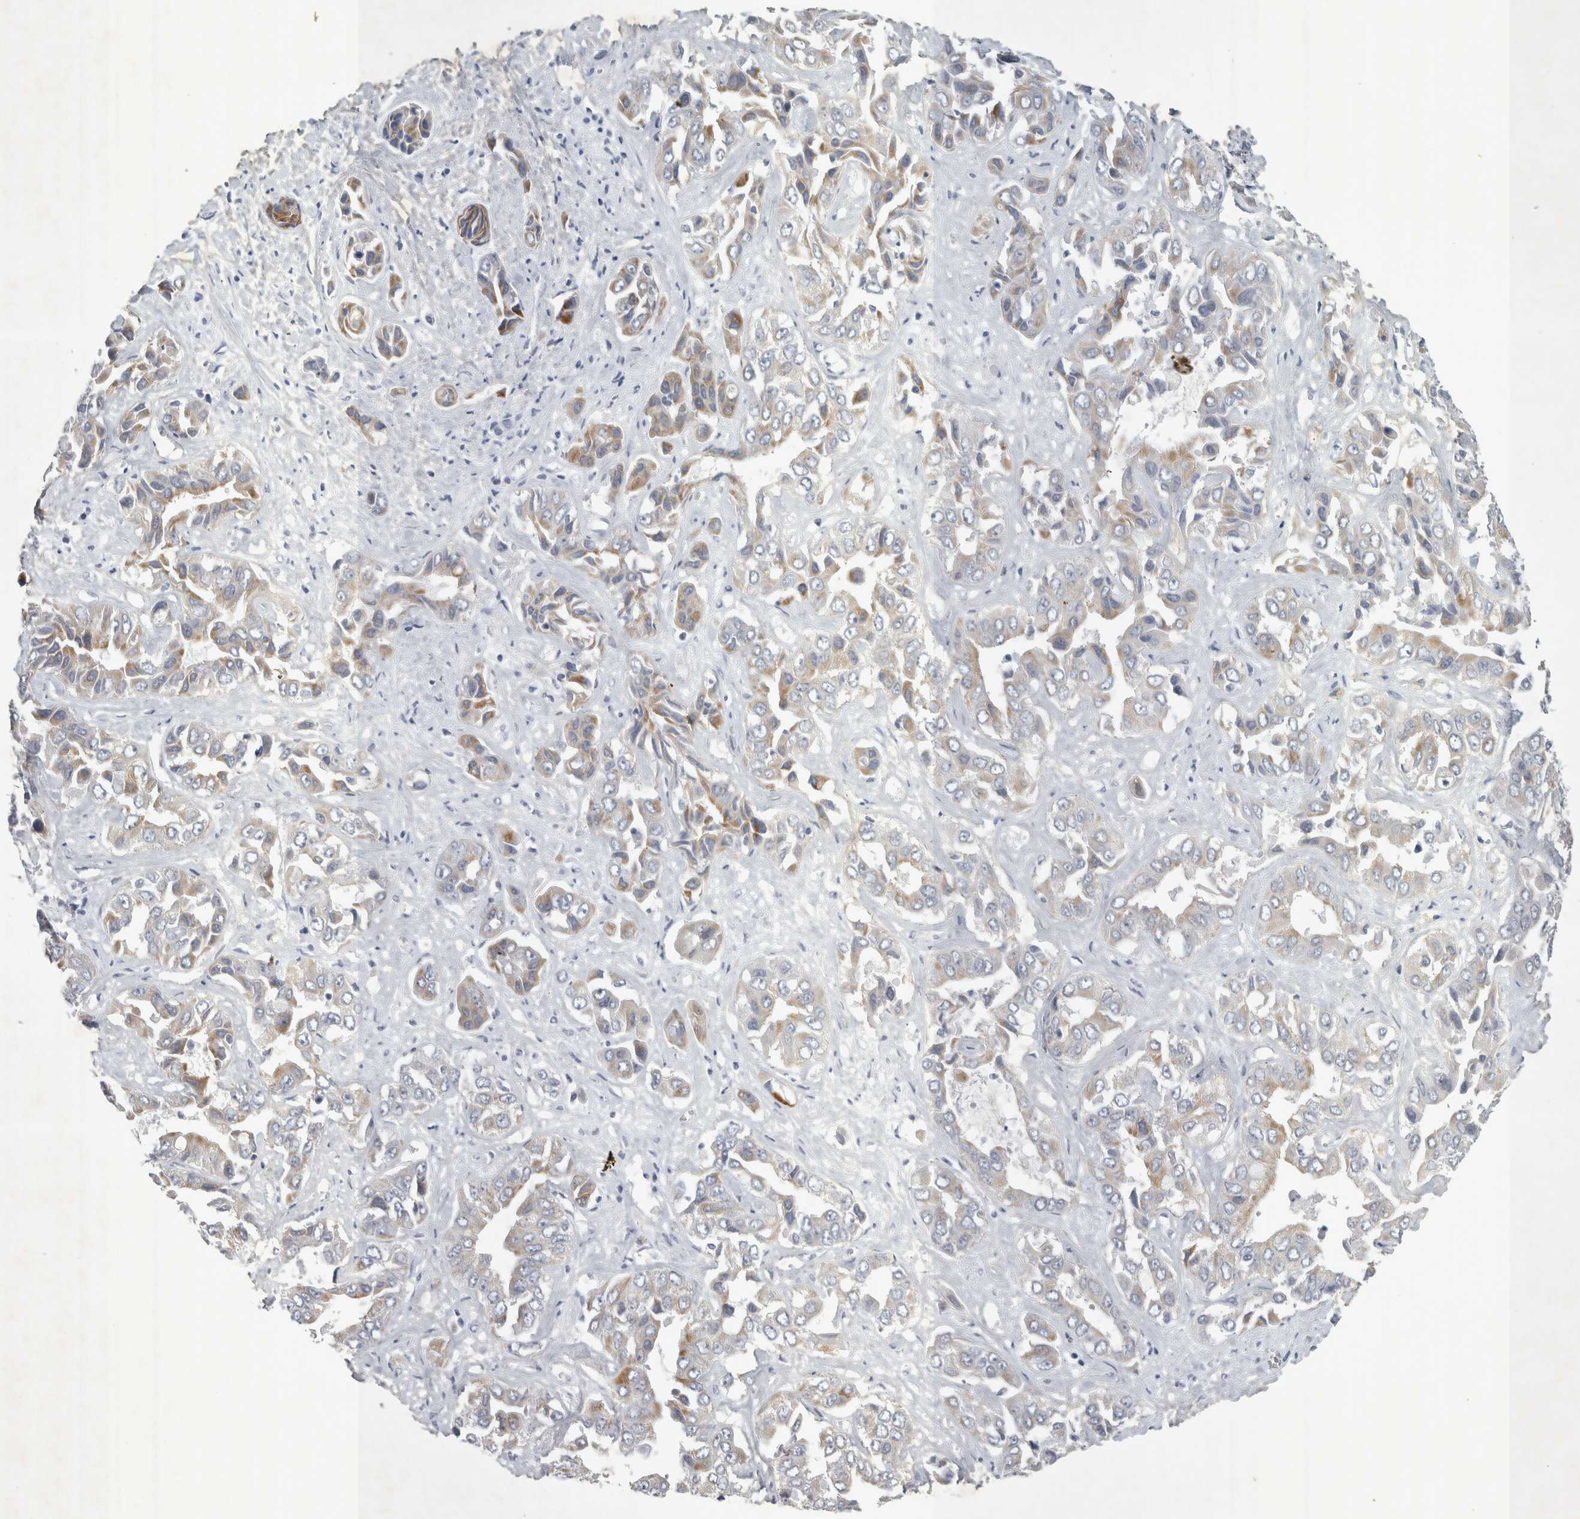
{"staining": {"intensity": "moderate", "quantity": "<25%", "location": "cytoplasmic/membranous"}, "tissue": "liver cancer", "cell_type": "Tumor cells", "image_type": "cancer", "snomed": [{"axis": "morphology", "description": "Cholangiocarcinoma"}, {"axis": "topography", "description": "Liver"}], "caption": "Tumor cells show moderate cytoplasmic/membranous staining in approximately <25% of cells in cholangiocarcinoma (liver). (brown staining indicates protein expression, while blue staining denotes nuclei).", "gene": "FXYD7", "patient": {"sex": "female", "age": 52}}